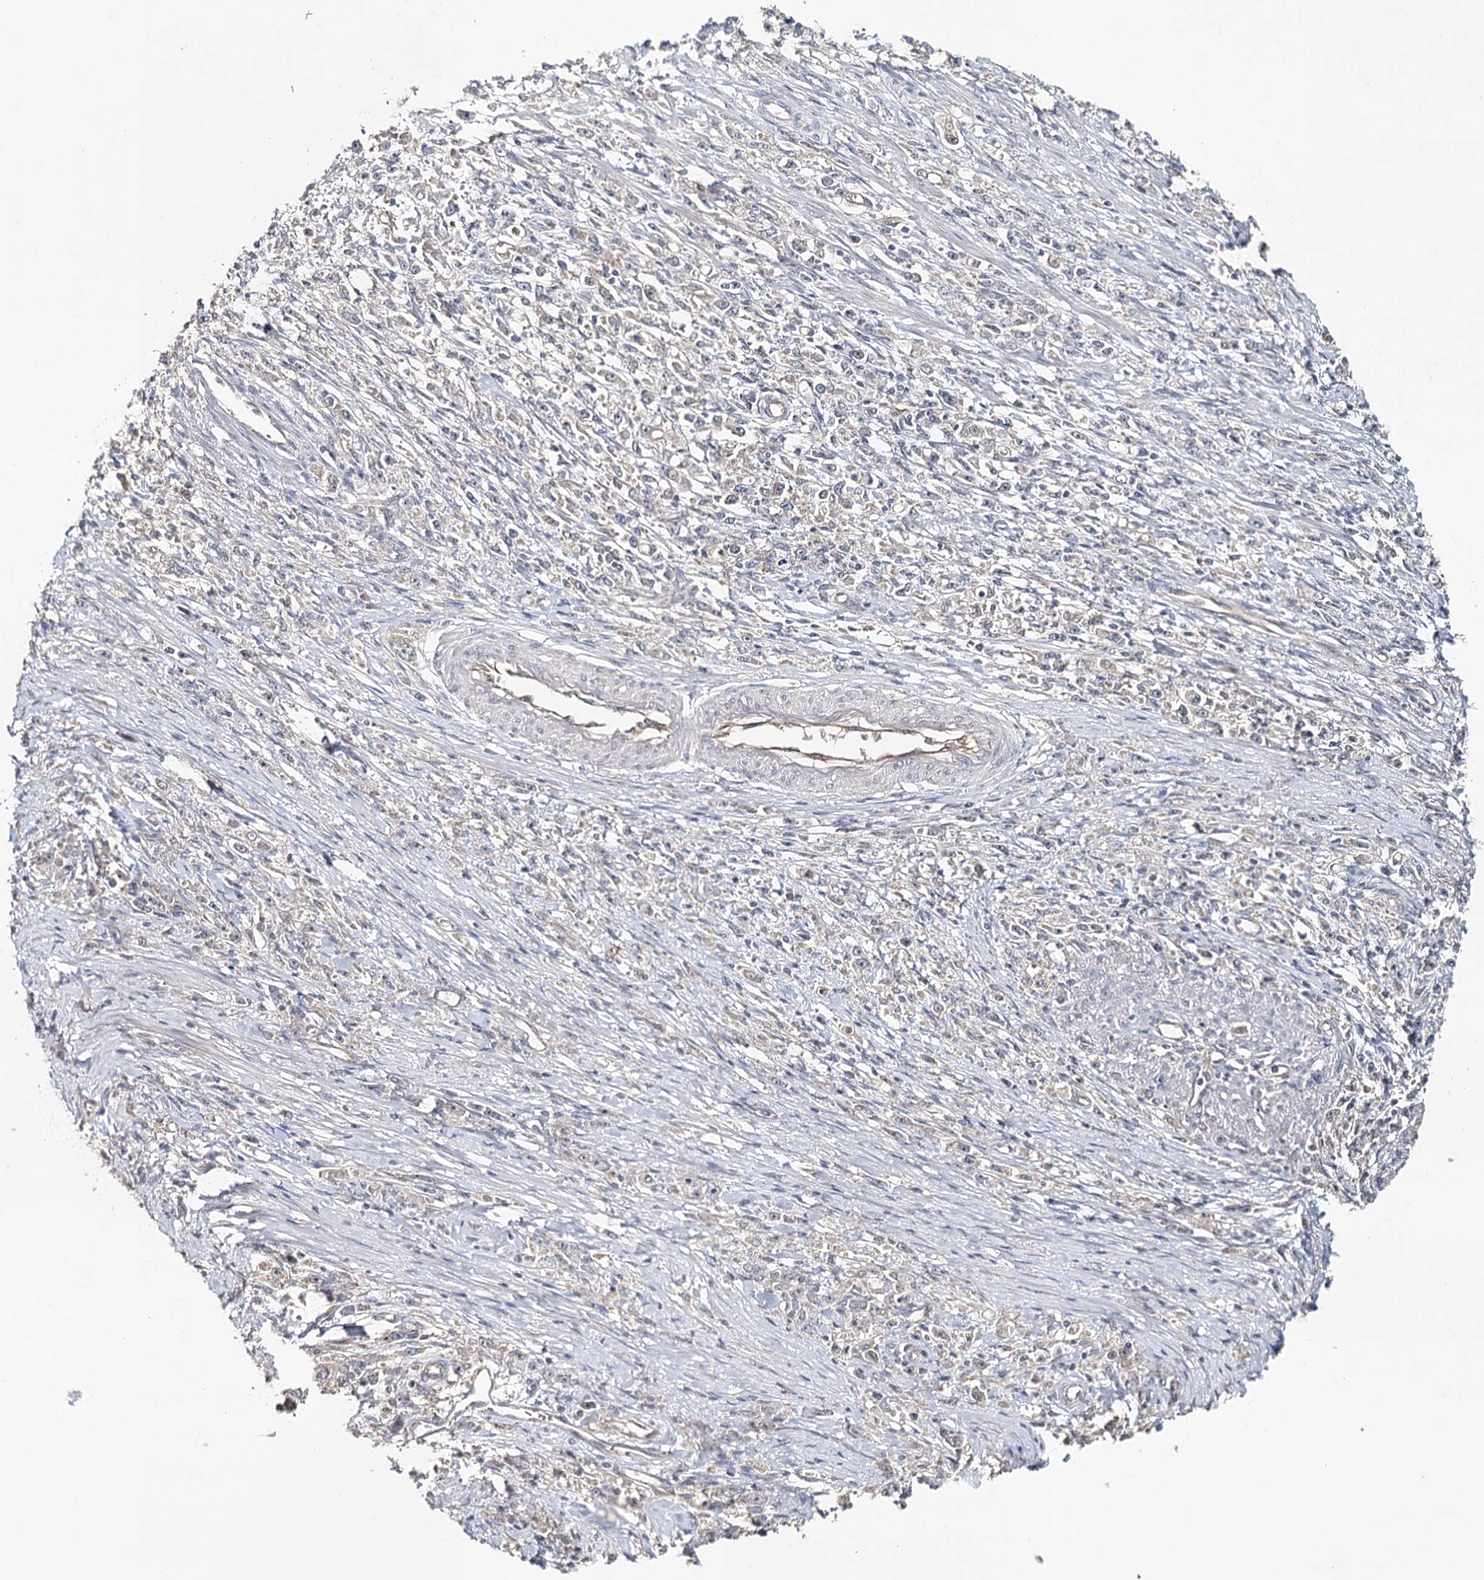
{"staining": {"intensity": "negative", "quantity": "none", "location": "none"}, "tissue": "stomach cancer", "cell_type": "Tumor cells", "image_type": "cancer", "snomed": [{"axis": "morphology", "description": "Adenocarcinoma, NOS"}, {"axis": "topography", "description": "Stomach"}], "caption": "DAB immunohistochemical staining of stomach cancer (adenocarcinoma) reveals no significant staining in tumor cells.", "gene": "SYNPO", "patient": {"sex": "female", "age": 59}}